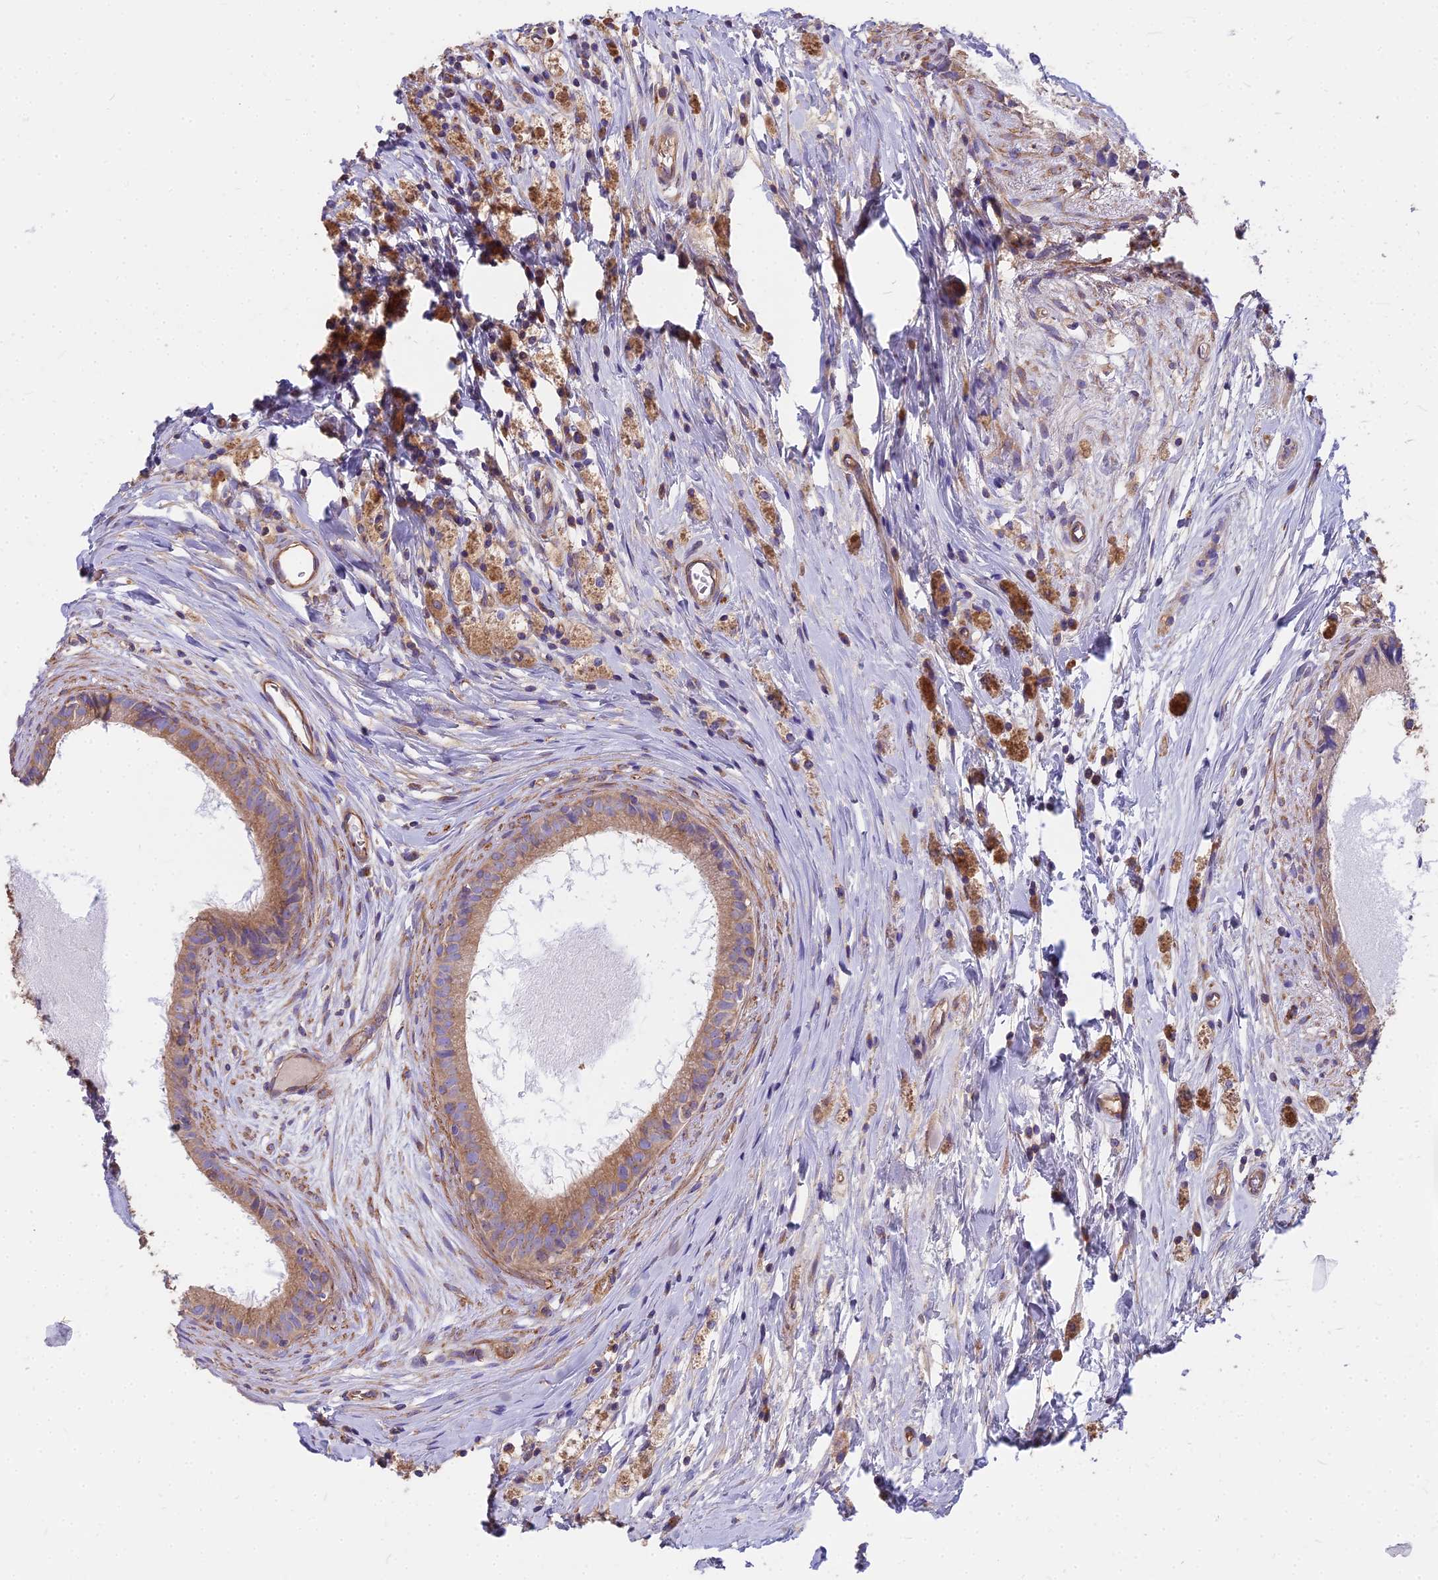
{"staining": {"intensity": "moderate", "quantity": ">75%", "location": "cytoplasmic/membranous"}, "tissue": "epididymis", "cell_type": "Glandular cells", "image_type": "normal", "snomed": [{"axis": "morphology", "description": "Normal tissue, NOS"}, {"axis": "topography", "description": "Epididymis"}], "caption": "Unremarkable epididymis reveals moderate cytoplasmic/membranous positivity in approximately >75% of glandular cells, visualized by immunohistochemistry. (Brightfield microscopy of DAB IHC at high magnification).", "gene": "DCTN3", "patient": {"sex": "male", "age": 80}}